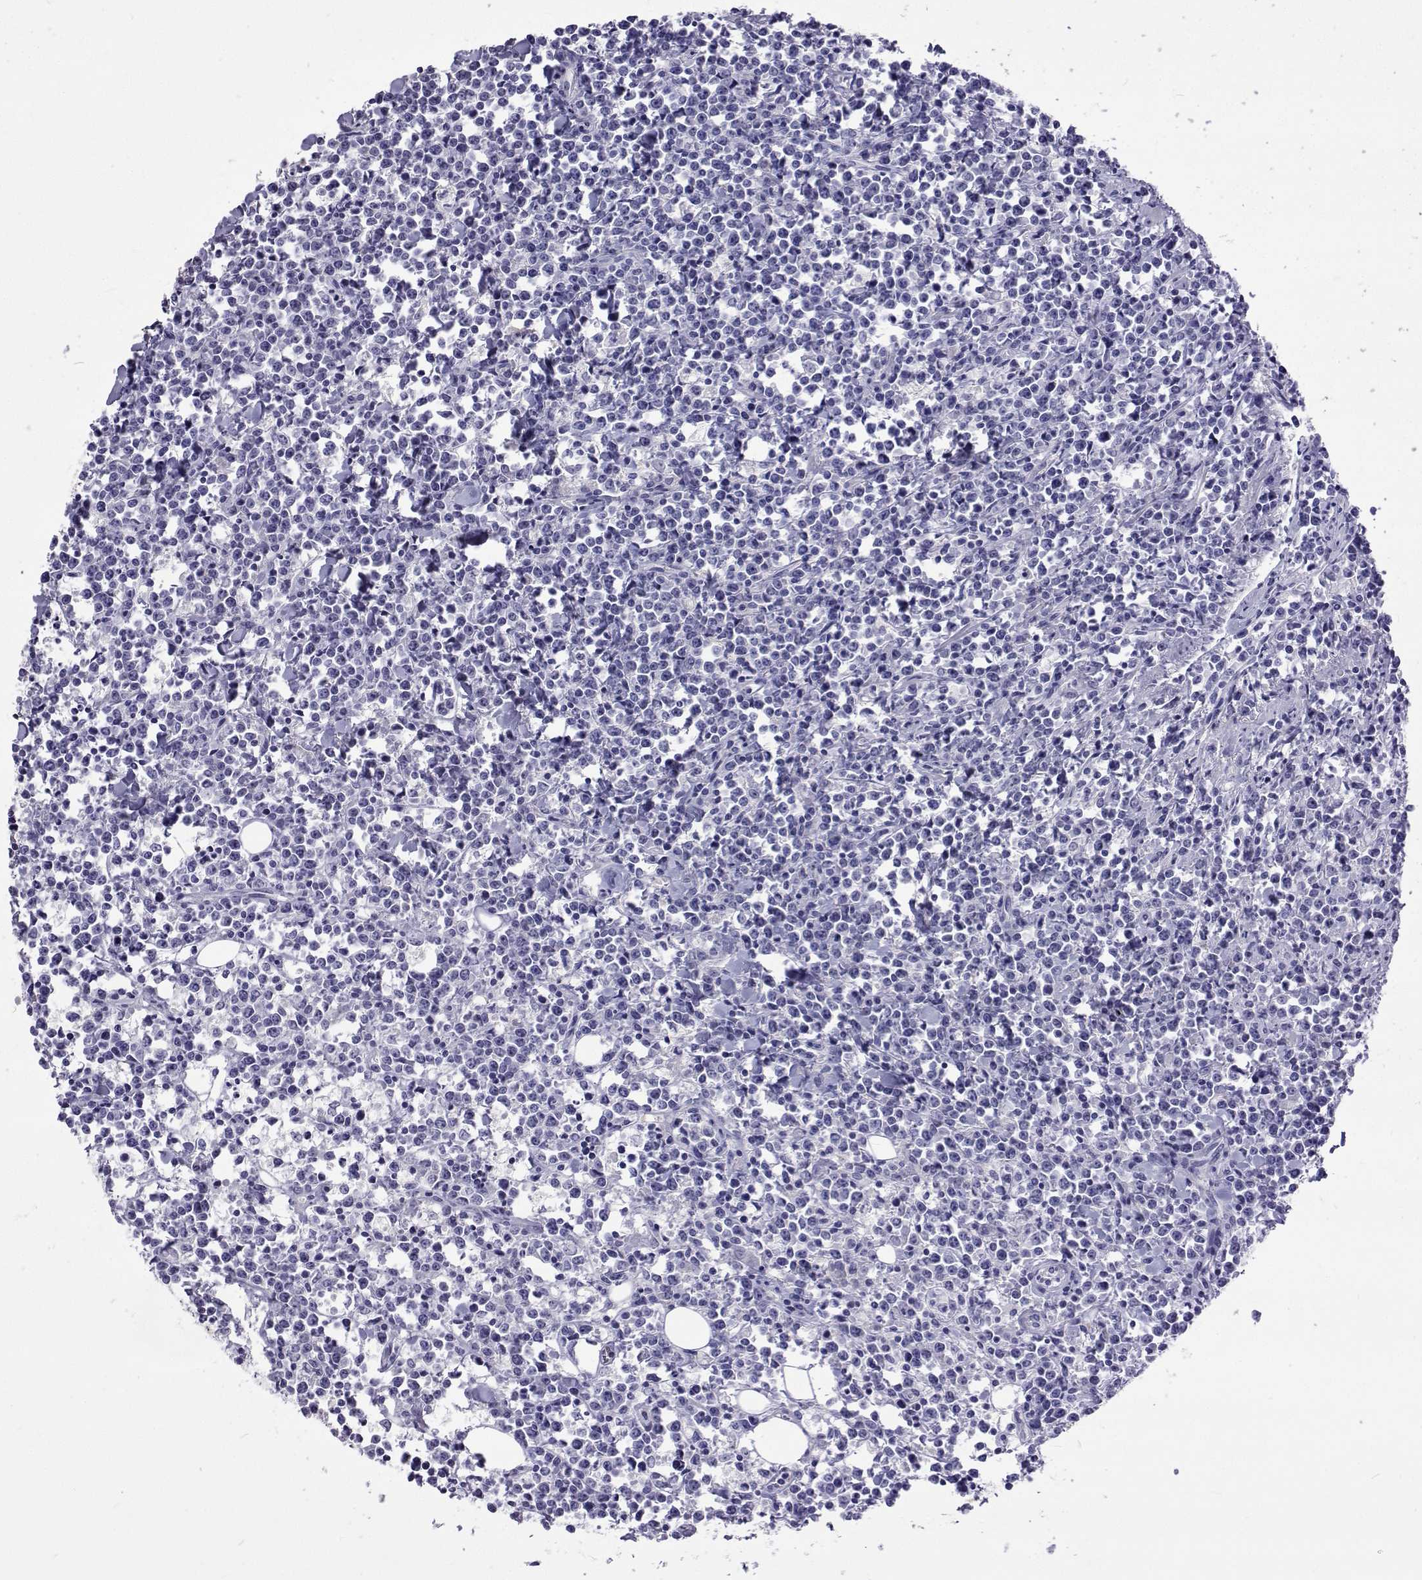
{"staining": {"intensity": "negative", "quantity": "none", "location": "none"}, "tissue": "lymphoma", "cell_type": "Tumor cells", "image_type": "cancer", "snomed": [{"axis": "morphology", "description": "Malignant lymphoma, non-Hodgkin's type, High grade"}, {"axis": "topography", "description": "Small intestine"}], "caption": "A histopathology image of human lymphoma is negative for staining in tumor cells. The staining is performed using DAB brown chromogen with nuclei counter-stained in using hematoxylin.", "gene": "UMODL1", "patient": {"sex": "female", "age": 56}}